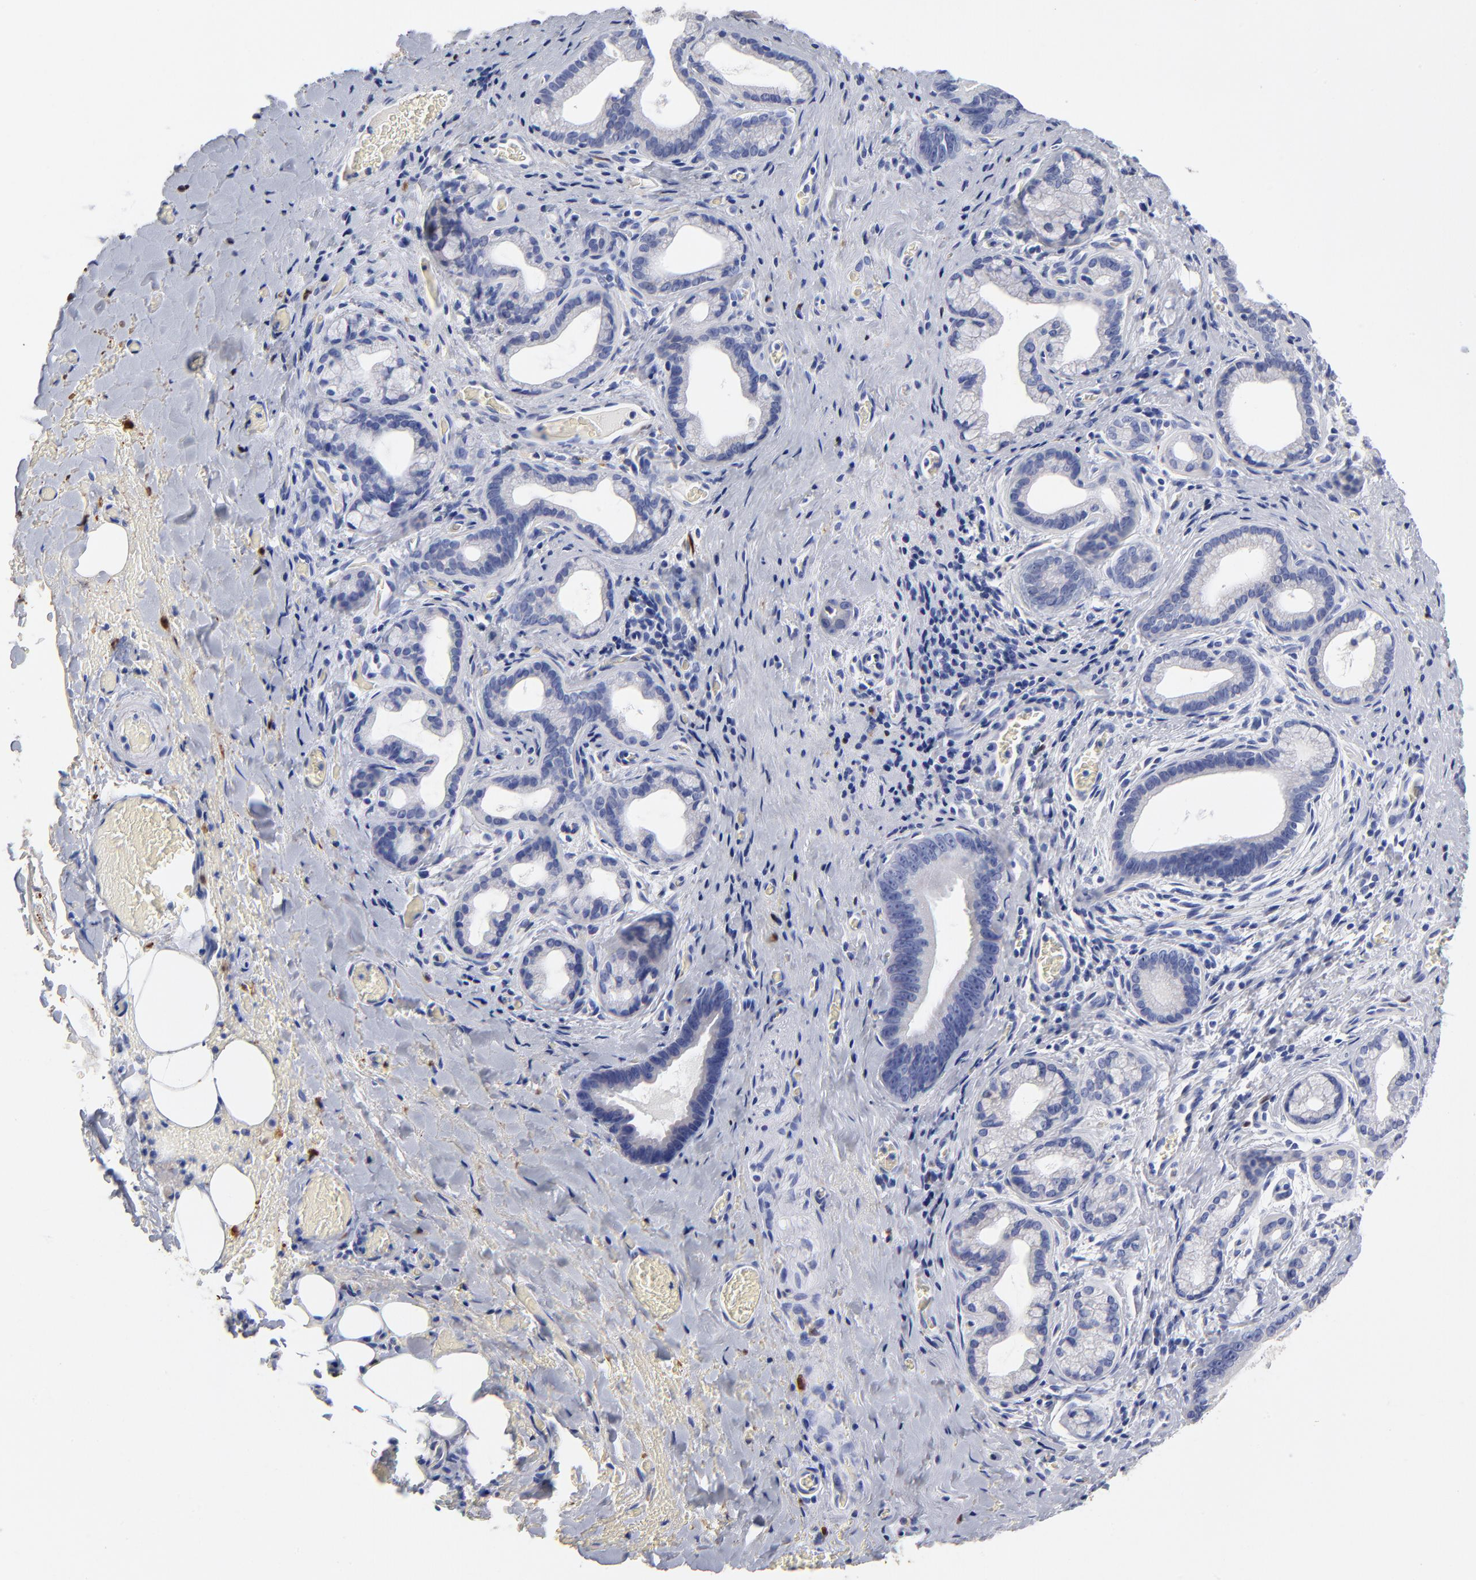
{"staining": {"intensity": "negative", "quantity": "none", "location": "none"}, "tissue": "liver cancer", "cell_type": "Tumor cells", "image_type": "cancer", "snomed": [{"axis": "morphology", "description": "Cholangiocarcinoma"}, {"axis": "topography", "description": "Liver"}], "caption": "High magnification brightfield microscopy of cholangiocarcinoma (liver) stained with DAB (3,3'-diaminobenzidine) (brown) and counterstained with hematoxylin (blue): tumor cells show no significant expression.", "gene": "PTP4A1", "patient": {"sex": "female", "age": 55}}